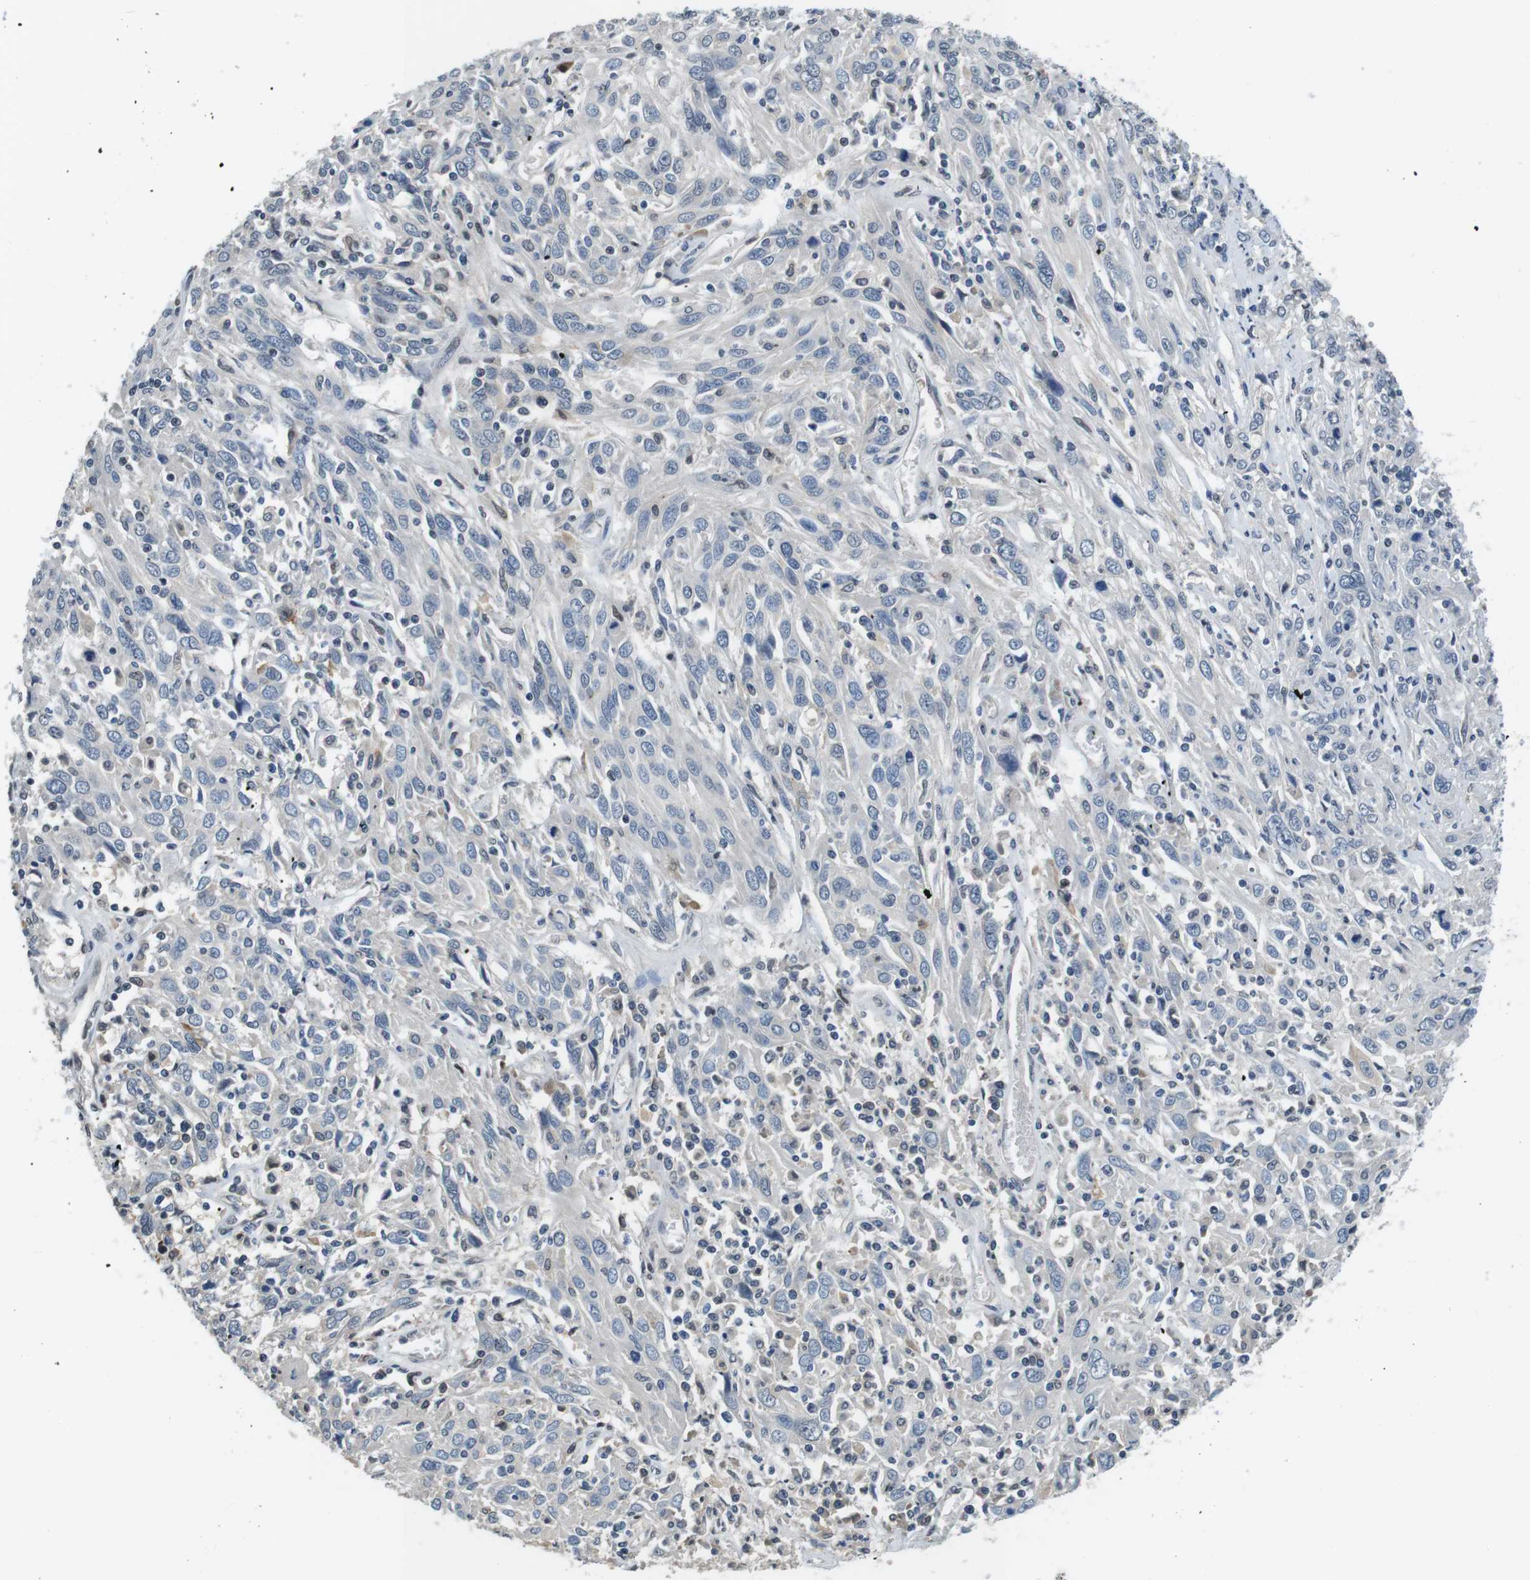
{"staining": {"intensity": "negative", "quantity": "none", "location": "none"}, "tissue": "cervical cancer", "cell_type": "Tumor cells", "image_type": "cancer", "snomed": [{"axis": "morphology", "description": "Squamous cell carcinoma, NOS"}, {"axis": "topography", "description": "Cervix"}], "caption": "An immunohistochemistry (IHC) image of cervical cancer is shown. There is no staining in tumor cells of cervical cancer. Nuclei are stained in blue.", "gene": "CD163L1", "patient": {"sex": "female", "age": 46}}